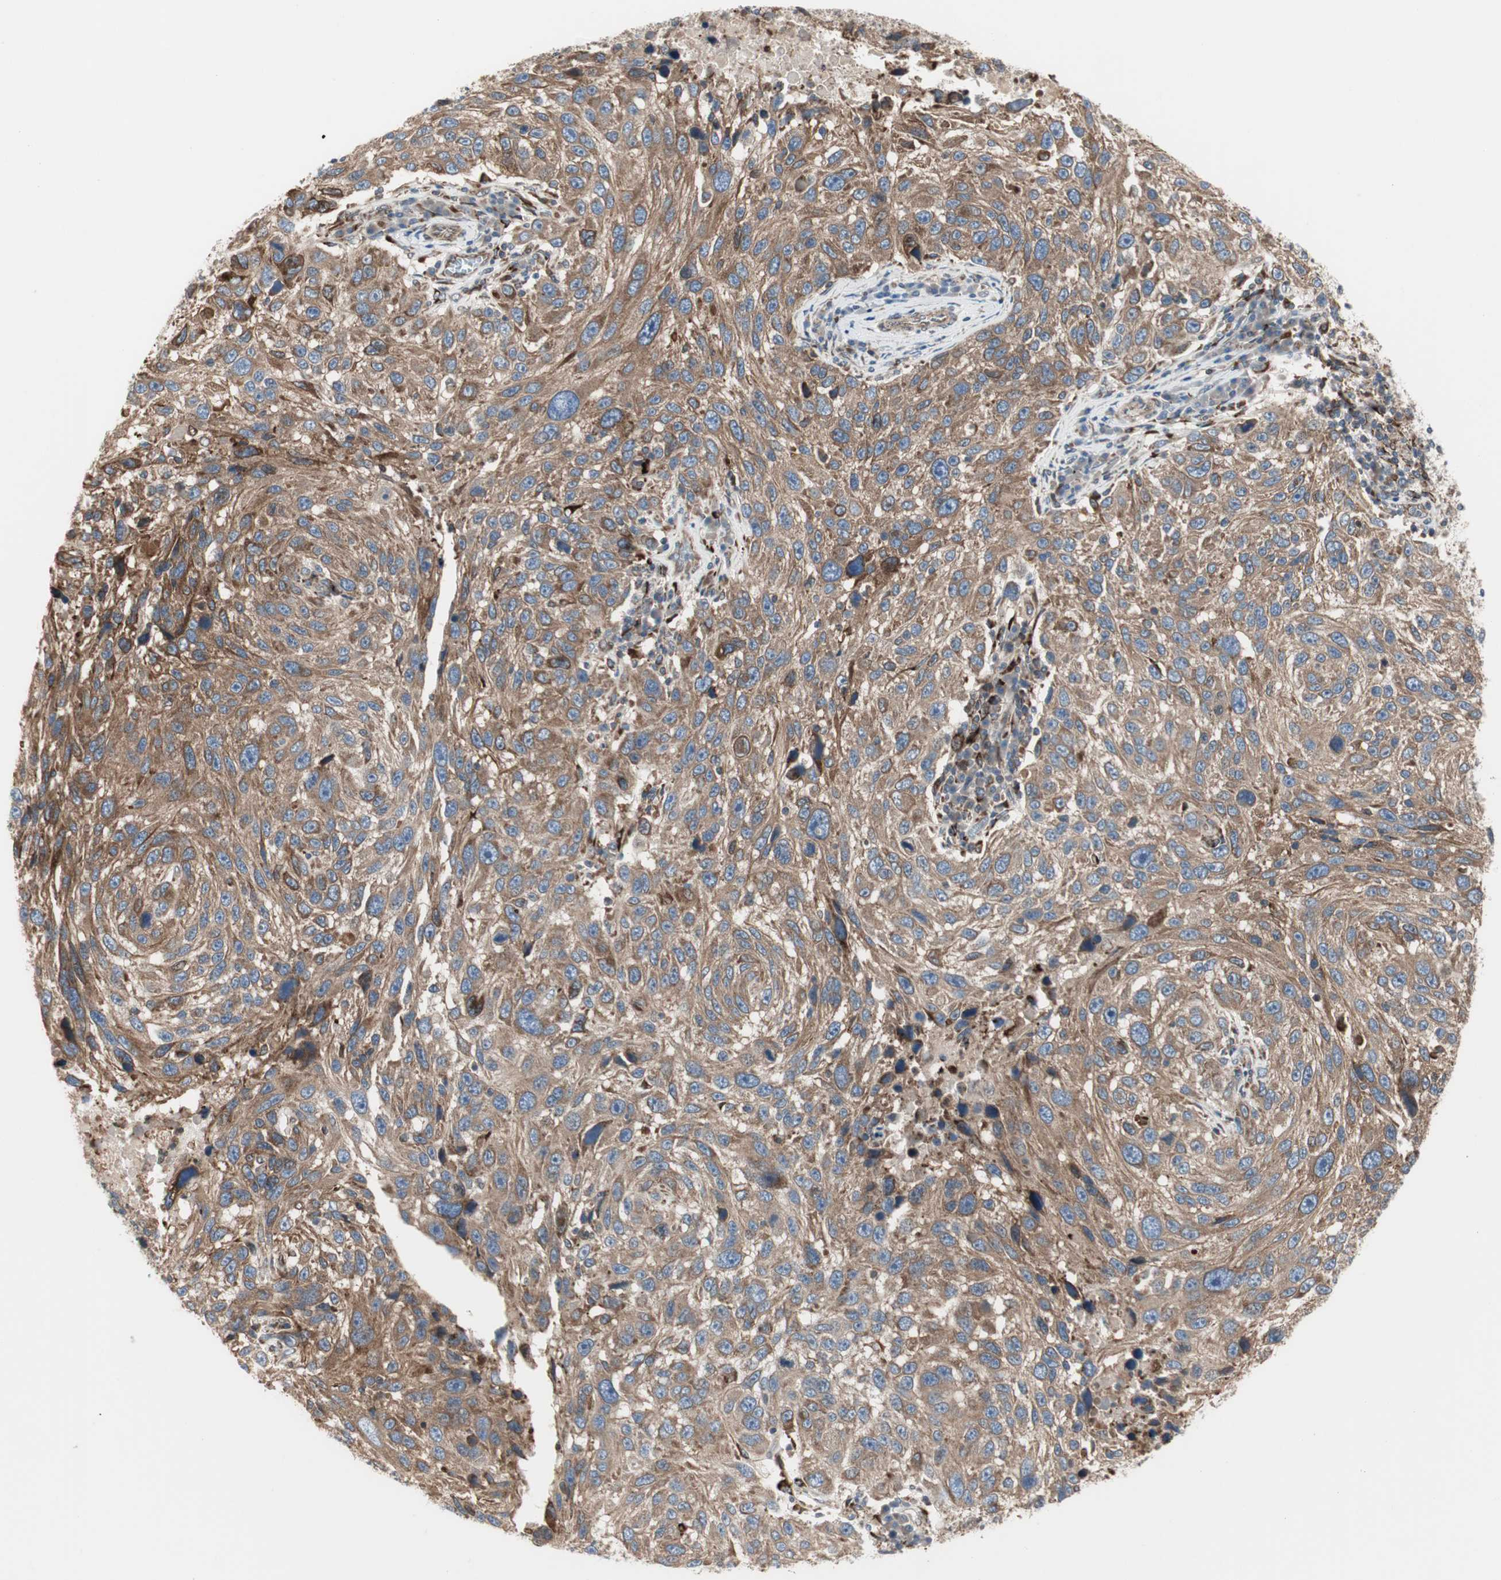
{"staining": {"intensity": "moderate", "quantity": ">75%", "location": "cytoplasmic/membranous"}, "tissue": "melanoma", "cell_type": "Tumor cells", "image_type": "cancer", "snomed": [{"axis": "morphology", "description": "Malignant melanoma, NOS"}, {"axis": "topography", "description": "Skin"}], "caption": "Protein staining demonstrates moderate cytoplasmic/membranous positivity in about >75% of tumor cells in melanoma.", "gene": "H6PD", "patient": {"sex": "male", "age": 53}}